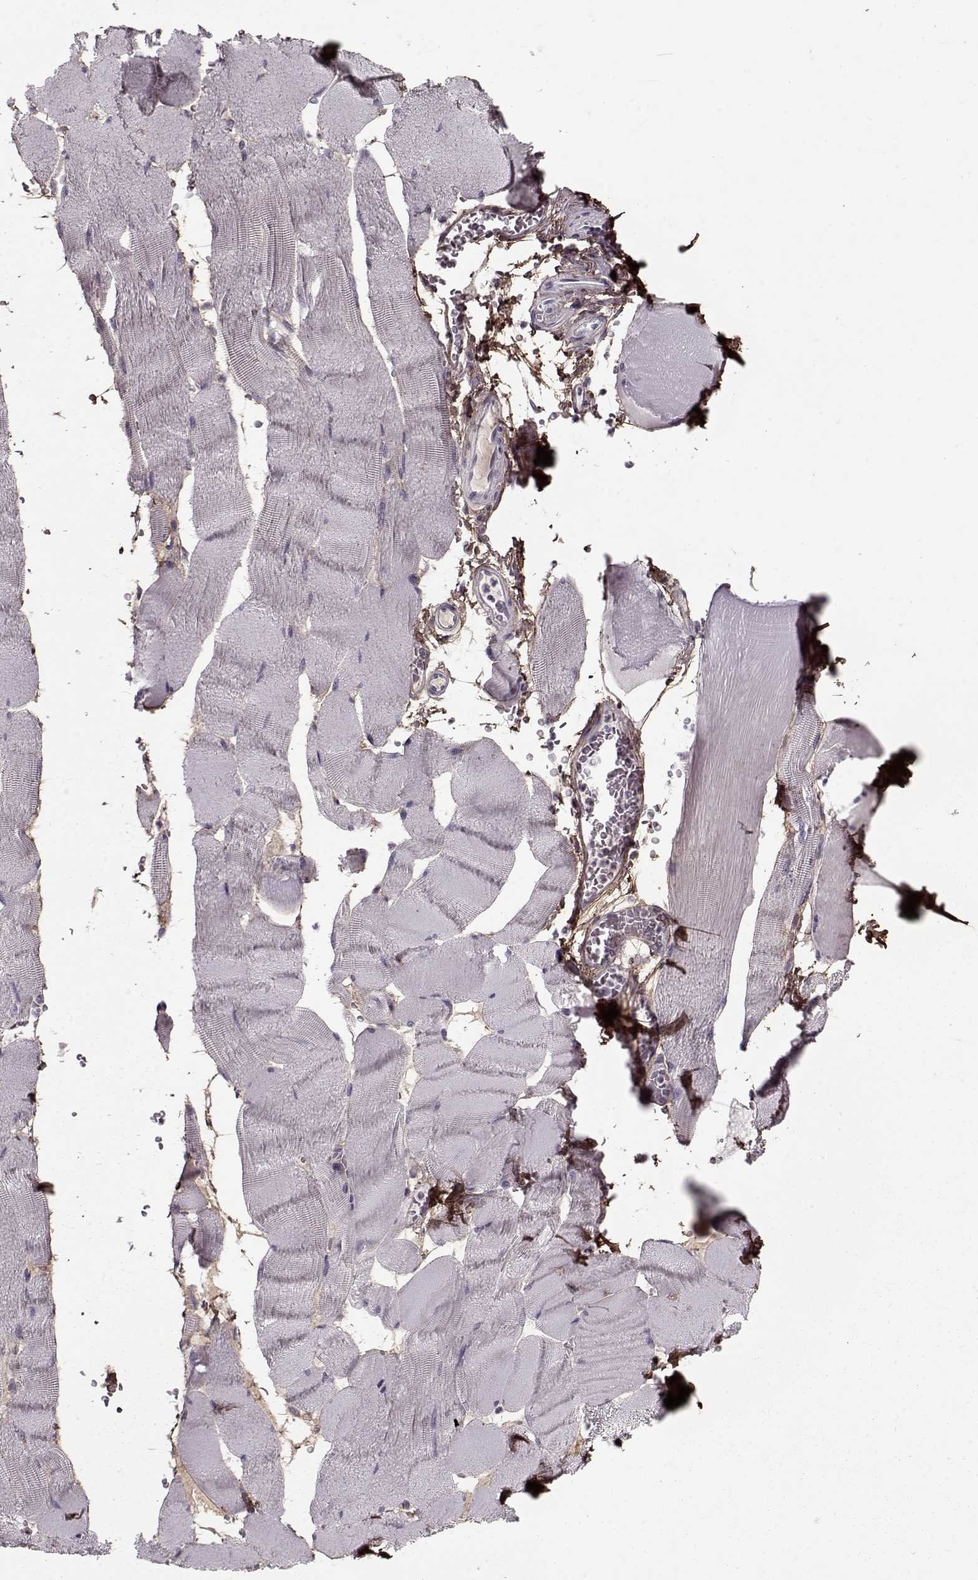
{"staining": {"intensity": "negative", "quantity": "none", "location": "none"}, "tissue": "skeletal muscle", "cell_type": "Myocytes", "image_type": "normal", "snomed": [{"axis": "morphology", "description": "Normal tissue, NOS"}, {"axis": "topography", "description": "Skeletal muscle"}], "caption": "Photomicrograph shows no significant protein staining in myocytes of unremarkable skeletal muscle.", "gene": "LUM", "patient": {"sex": "male", "age": 56}}